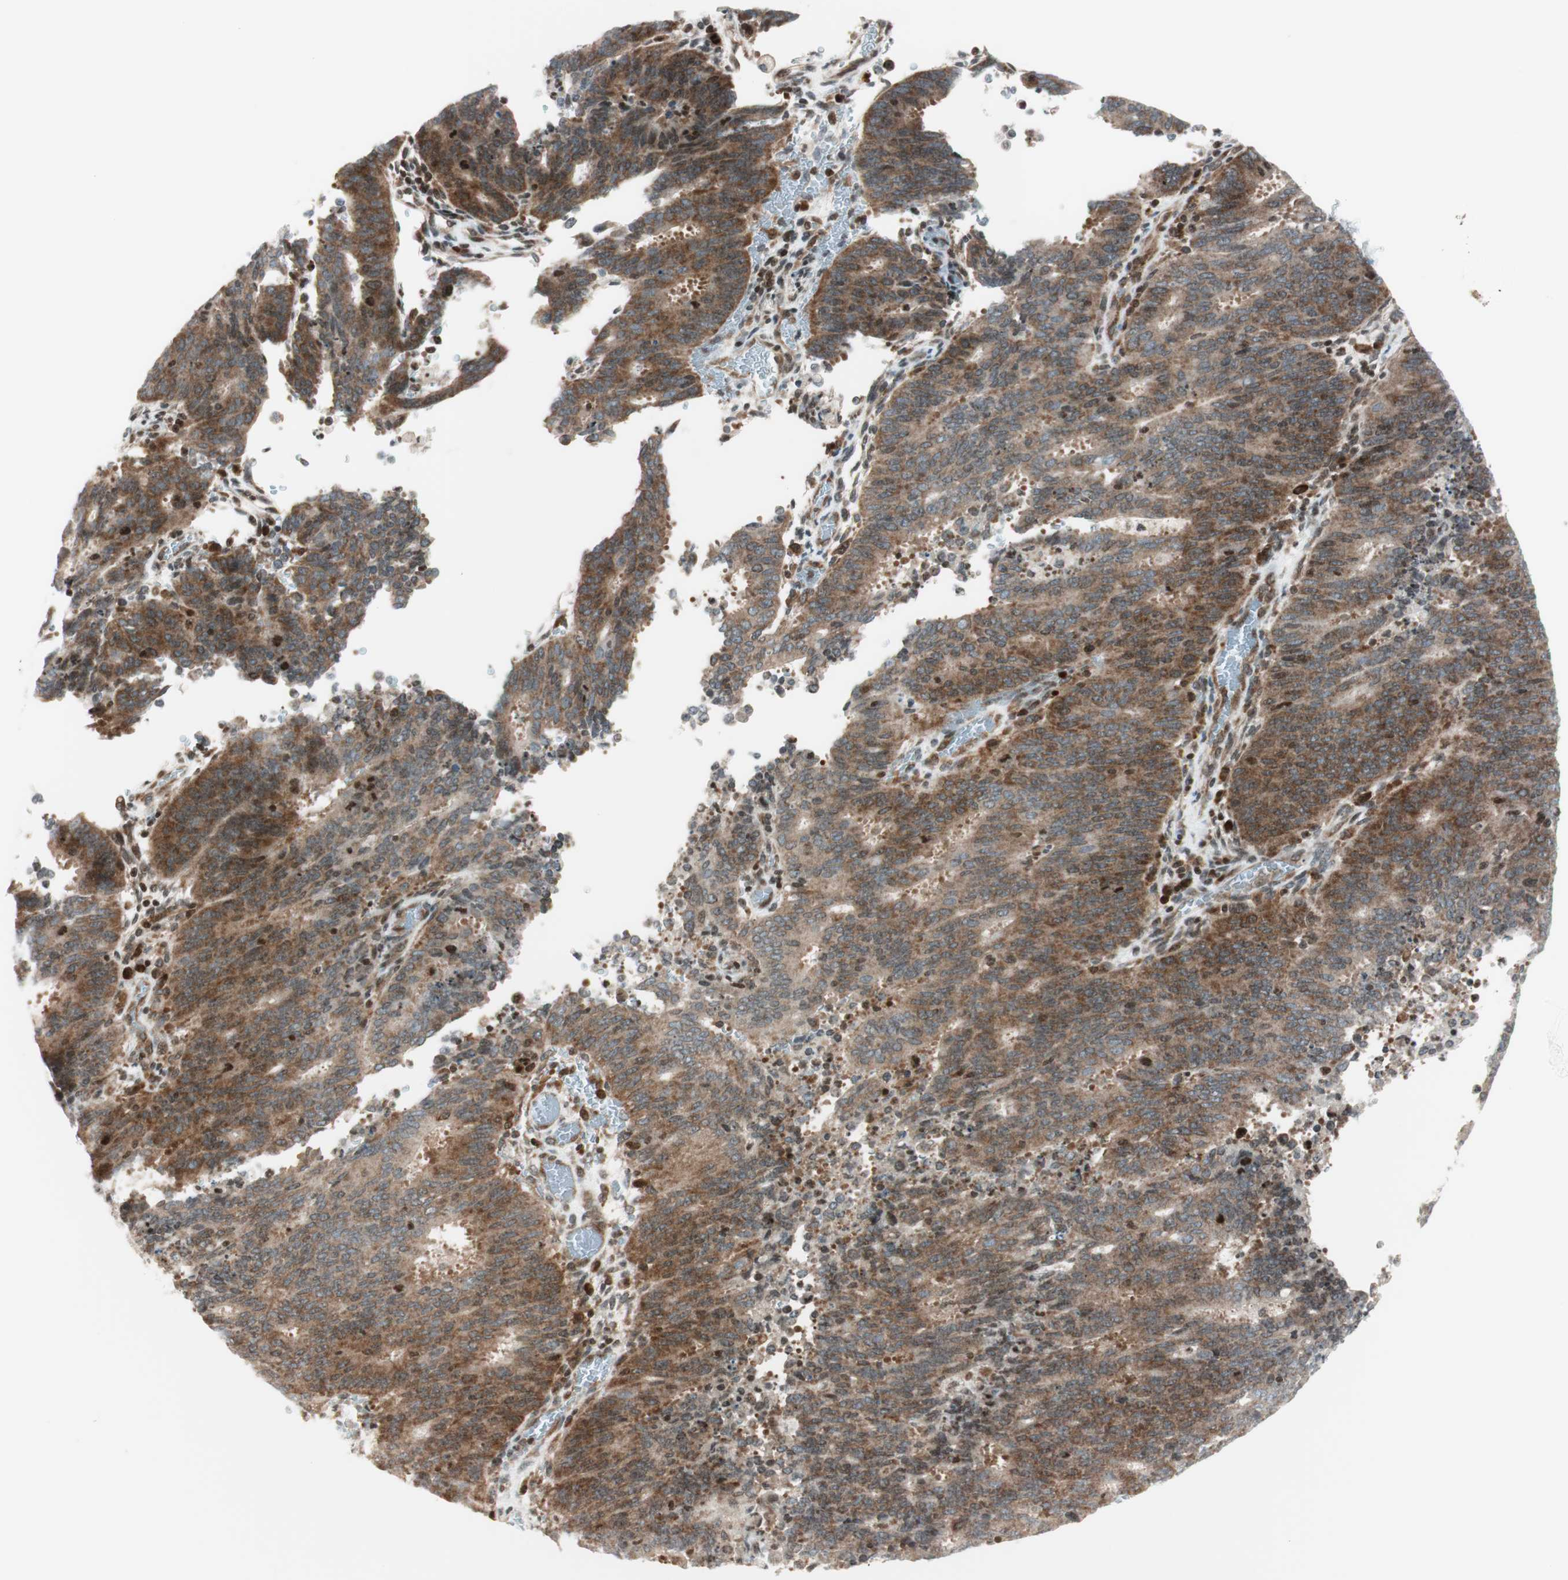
{"staining": {"intensity": "moderate", "quantity": ">75%", "location": "cytoplasmic/membranous"}, "tissue": "cervical cancer", "cell_type": "Tumor cells", "image_type": "cancer", "snomed": [{"axis": "morphology", "description": "Adenocarcinoma, NOS"}, {"axis": "topography", "description": "Cervix"}], "caption": "Tumor cells demonstrate moderate cytoplasmic/membranous expression in approximately >75% of cells in cervical cancer.", "gene": "TPT1", "patient": {"sex": "female", "age": 44}}